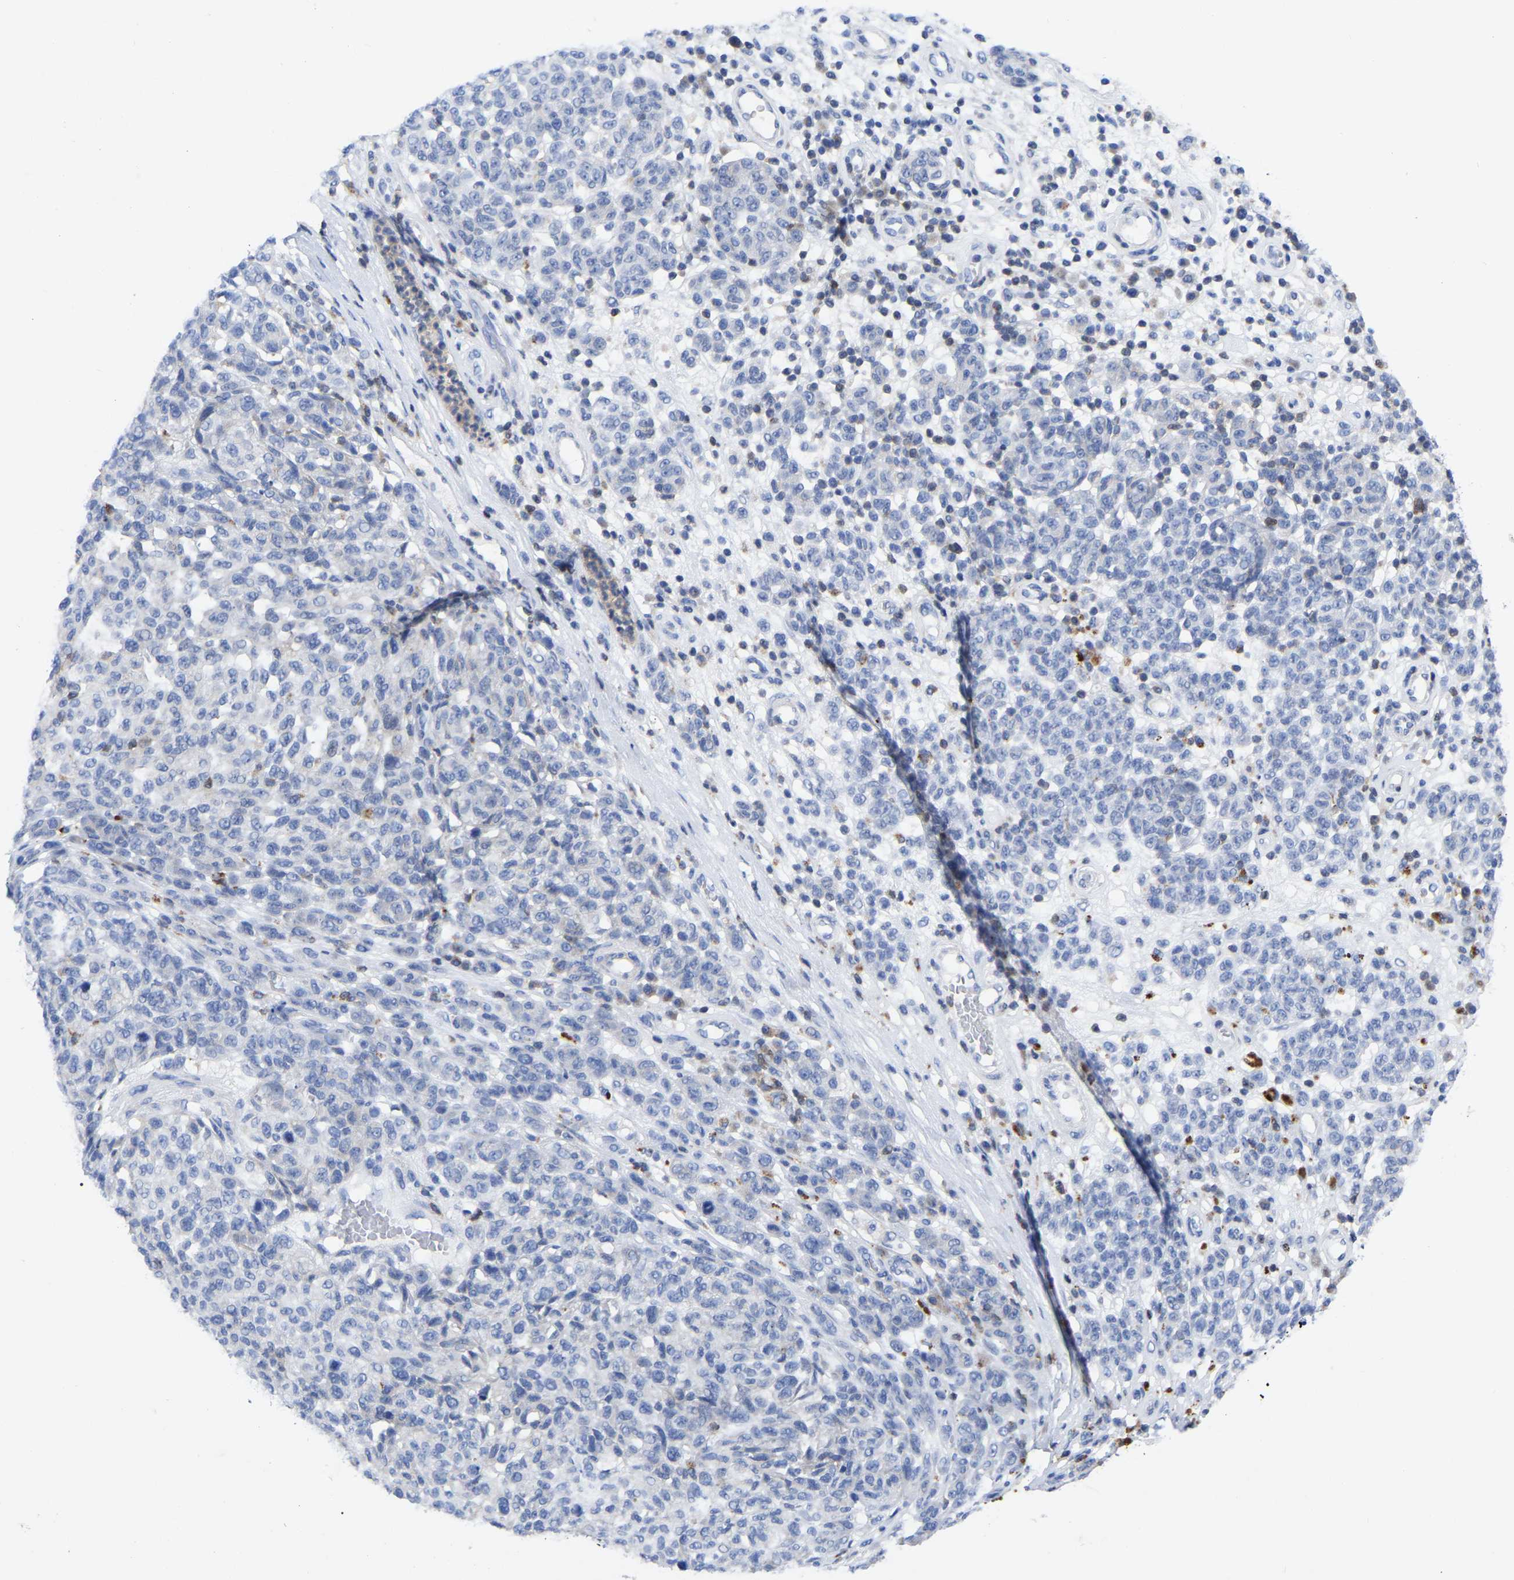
{"staining": {"intensity": "negative", "quantity": "none", "location": "none"}, "tissue": "melanoma", "cell_type": "Tumor cells", "image_type": "cancer", "snomed": [{"axis": "morphology", "description": "Malignant melanoma, NOS"}, {"axis": "topography", "description": "Skin"}], "caption": "DAB (3,3'-diaminobenzidine) immunohistochemical staining of malignant melanoma displays no significant staining in tumor cells.", "gene": "PTPN7", "patient": {"sex": "male", "age": 59}}